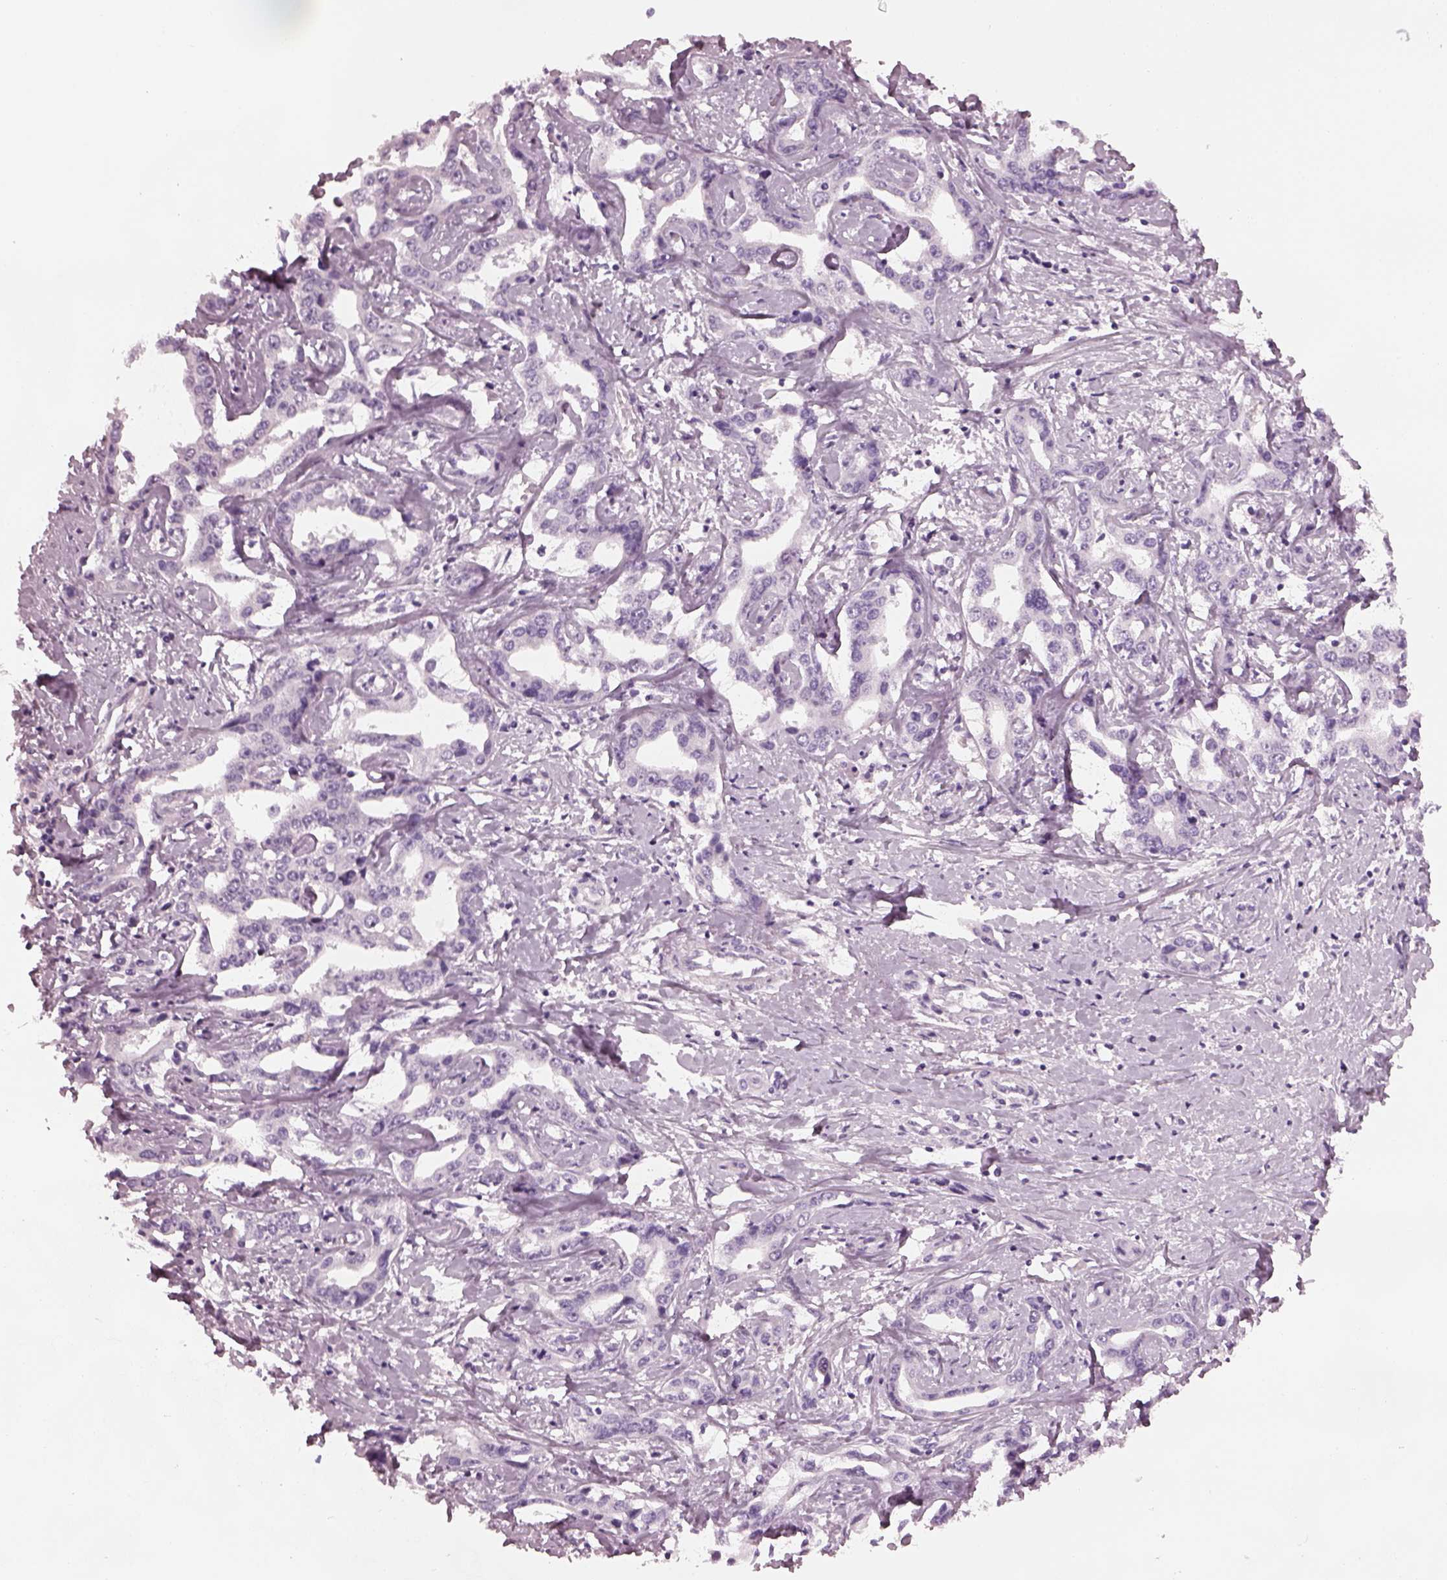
{"staining": {"intensity": "negative", "quantity": "none", "location": "none"}, "tissue": "liver cancer", "cell_type": "Tumor cells", "image_type": "cancer", "snomed": [{"axis": "morphology", "description": "Cholangiocarcinoma"}, {"axis": "topography", "description": "Liver"}], "caption": "Liver cholangiocarcinoma was stained to show a protein in brown. There is no significant staining in tumor cells.", "gene": "PDC", "patient": {"sex": "male", "age": 59}}